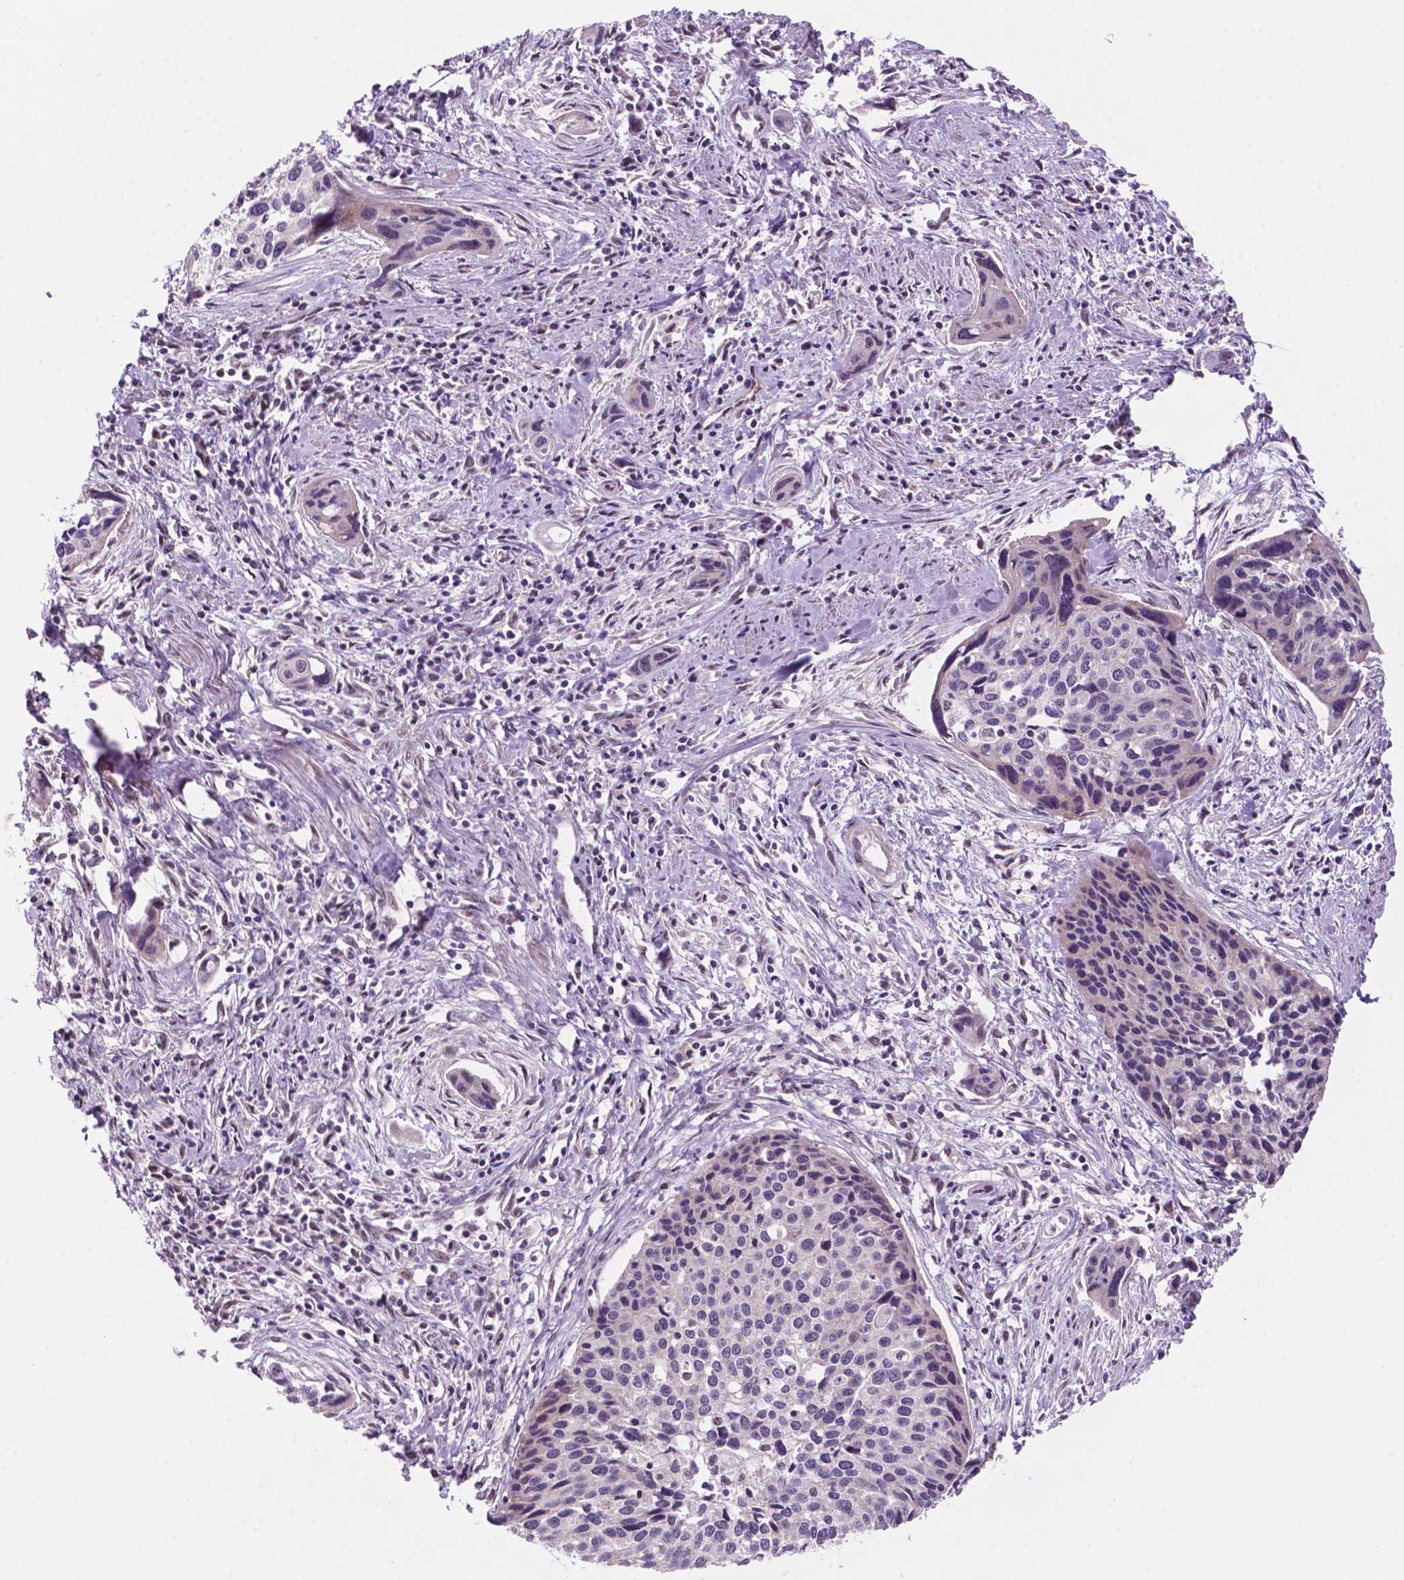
{"staining": {"intensity": "negative", "quantity": "none", "location": "none"}, "tissue": "cervical cancer", "cell_type": "Tumor cells", "image_type": "cancer", "snomed": [{"axis": "morphology", "description": "Squamous cell carcinoma, NOS"}, {"axis": "topography", "description": "Cervix"}], "caption": "Human cervical cancer (squamous cell carcinoma) stained for a protein using immunohistochemistry (IHC) displays no staining in tumor cells.", "gene": "C18orf21", "patient": {"sex": "female", "age": 31}}